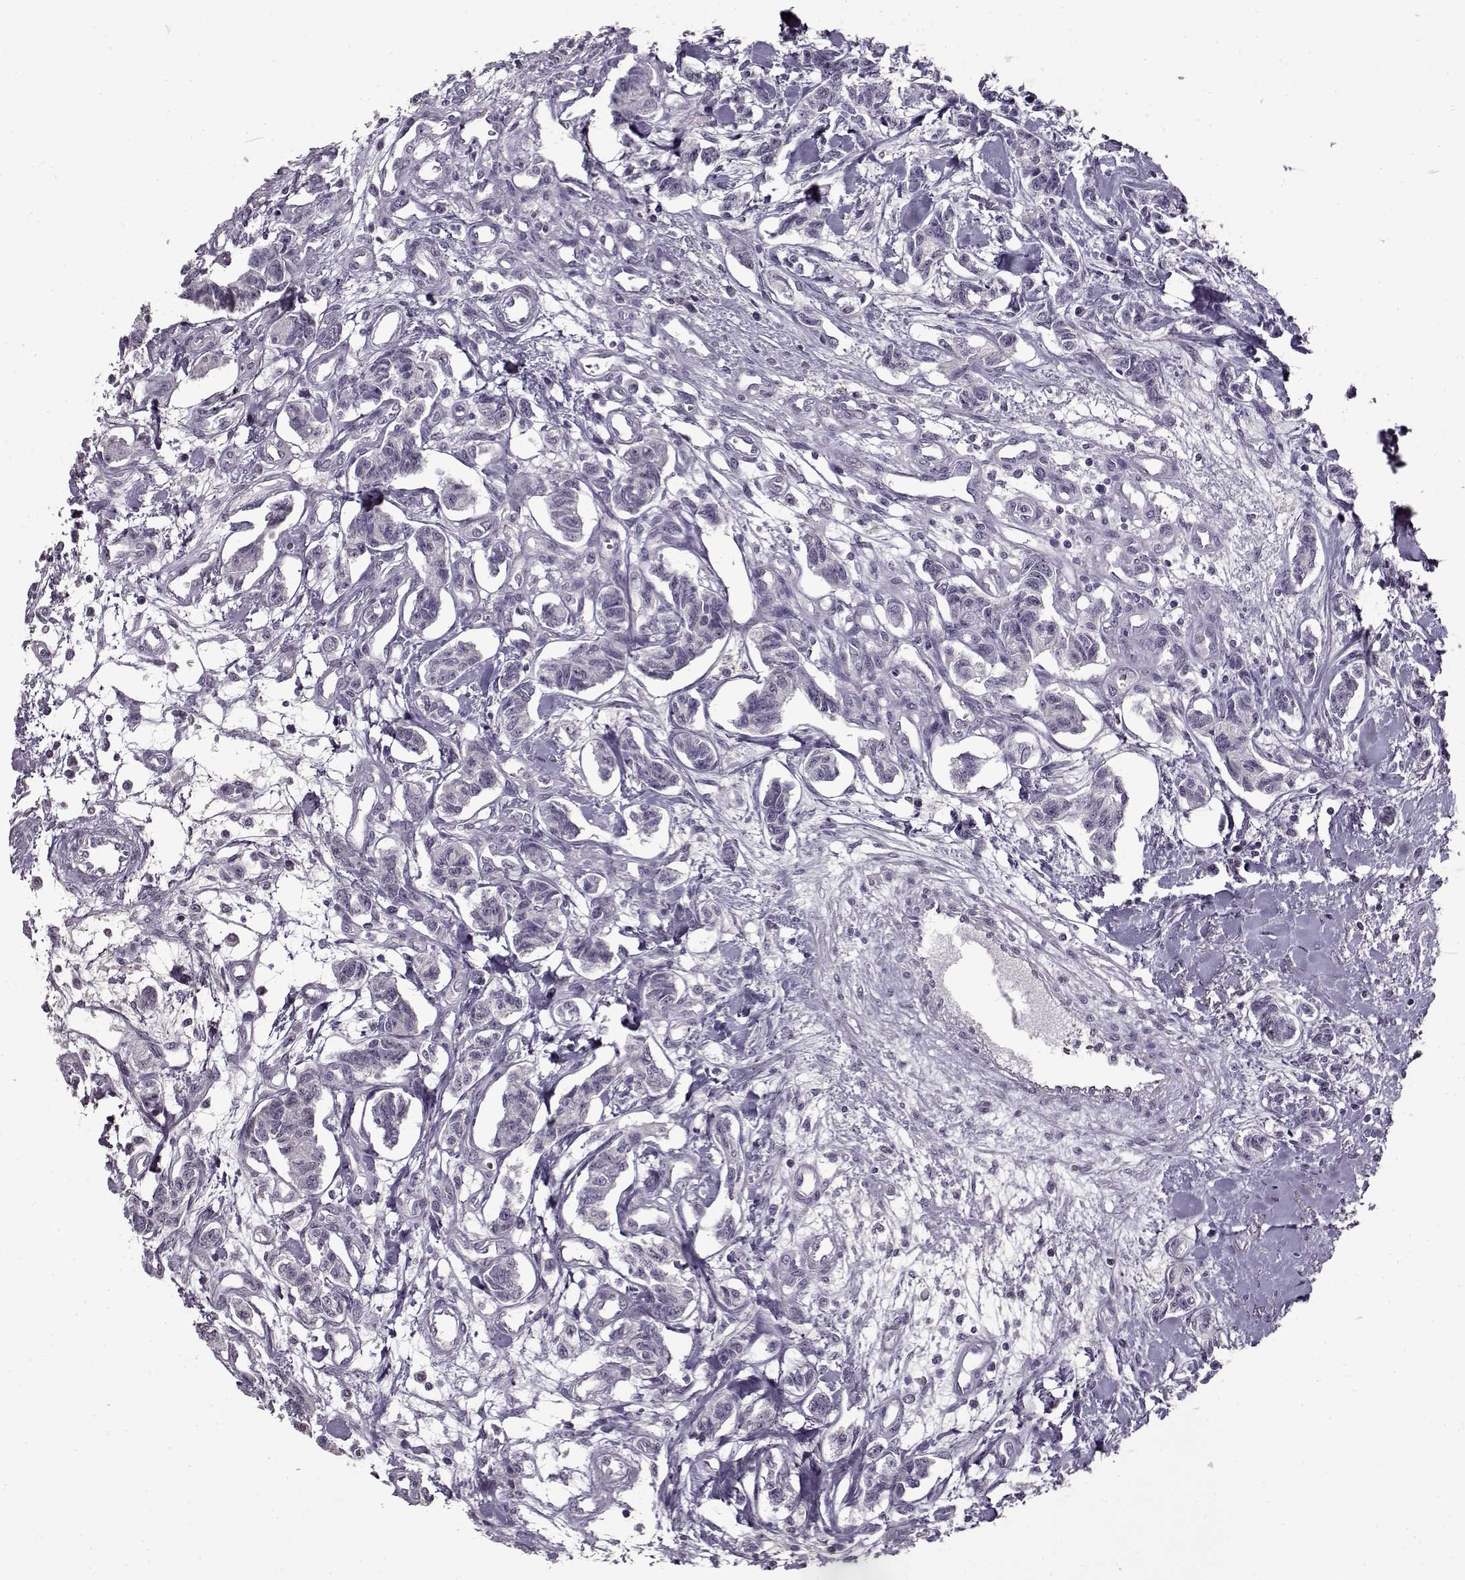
{"staining": {"intensity": "negative", "quantity": "none", "location": "none"}, "tissue": "carcinoid", "cell_type": "Tumor cells", "image_type": "cancer", "snomed": [{"axis": "morphology", "description": "Carcinoid, malignant, NOS"}, {"axis": "topography", "description": "Kidney"}], "caption": "The immunohistochemistry photomicrograph has no significant expression in tumor cells of carcinoid tissue.", "gene": "FSHB", "patient": {"sex": "female", "age": 41}}